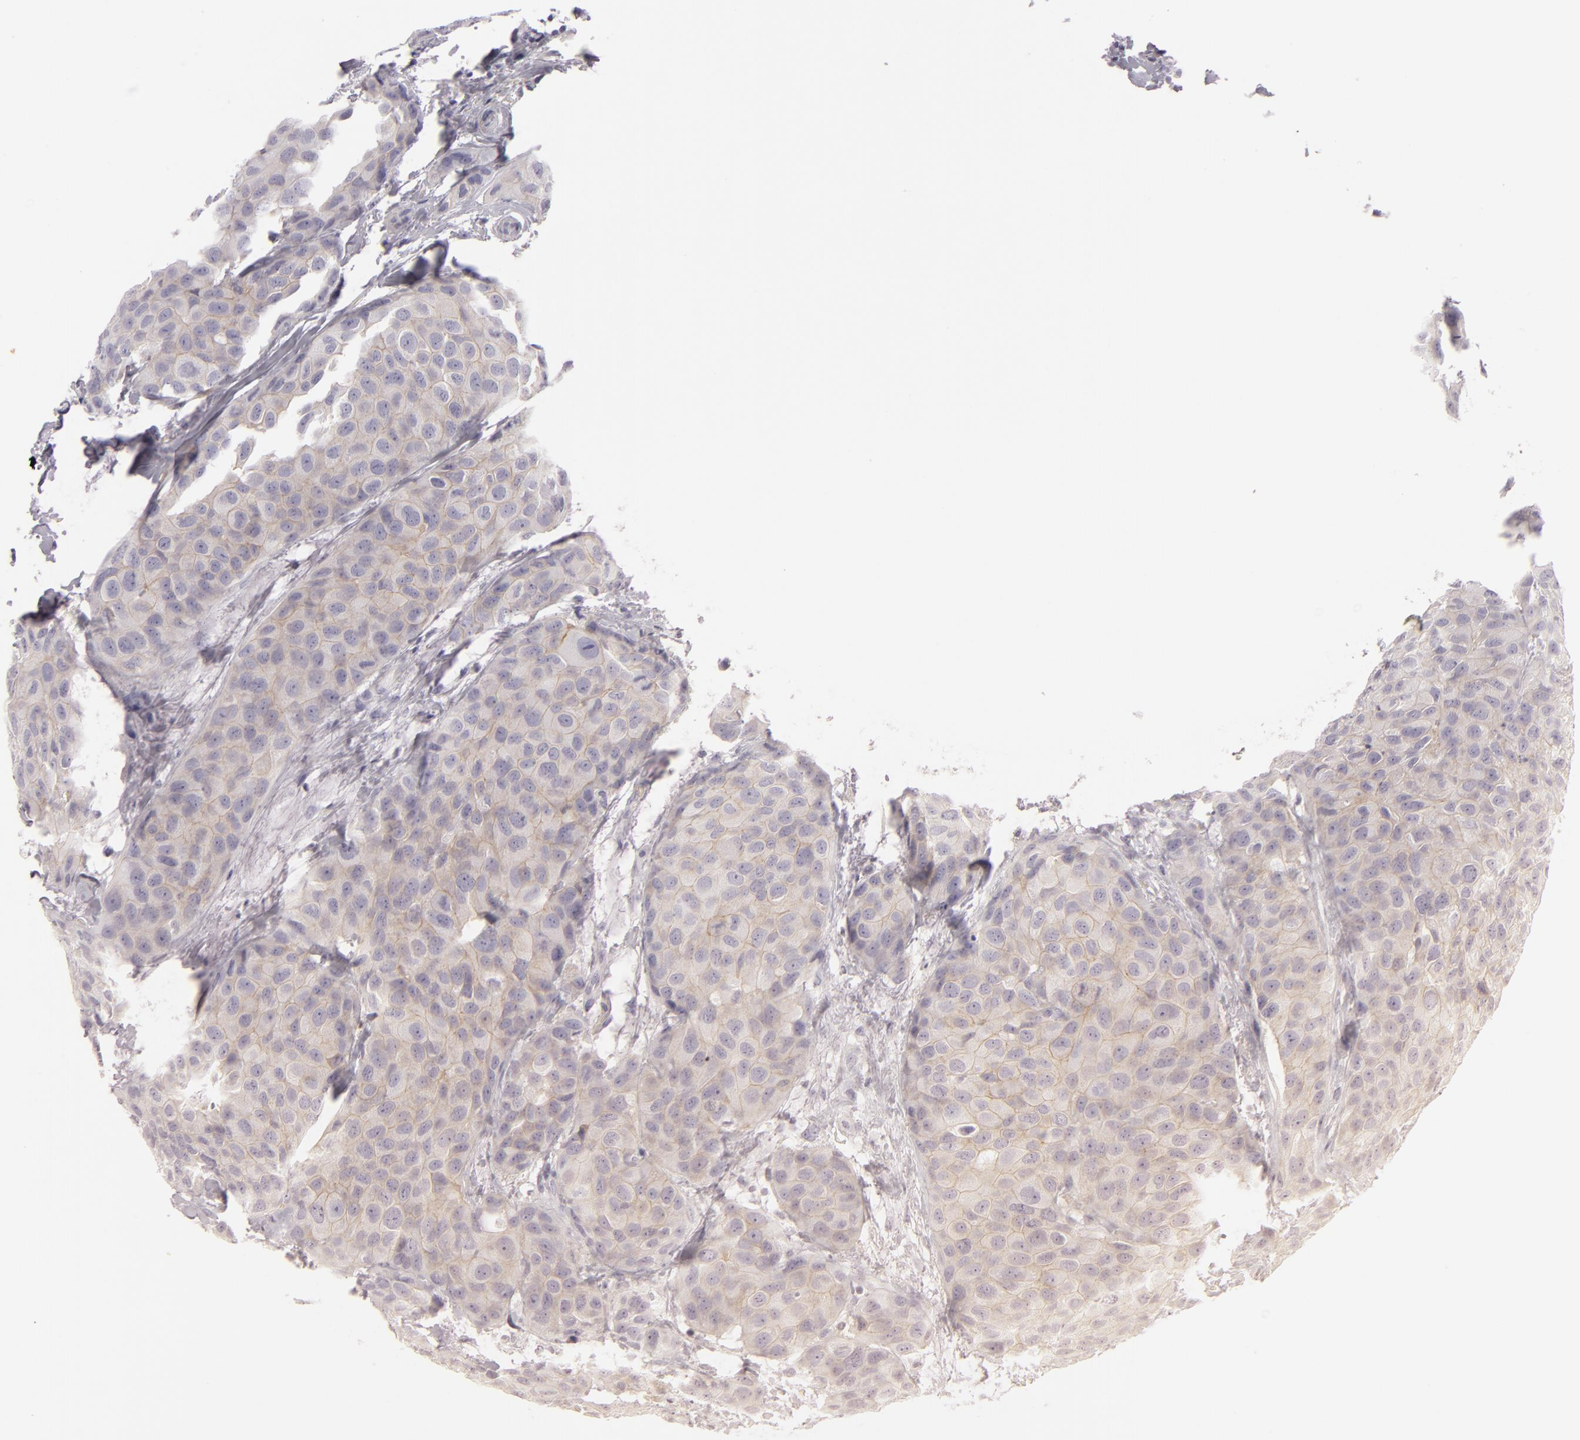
{"staining": {"intensity": "weak", "quantity": ">75%", "location": "cytoplasmic/membranous"}, "tissue": "breast cancer", "cell_type": "Tumor cells", "image_type": "cancer", "snomed": [{"axis": "morphology", "description": "Duct carcinoma"}, {"axis": "topography", "description": "Breast"}], "caption": "This histopathology image shows immunohistochemistry (IHC) staining of breast cancer, with low weak cytoplasmic/membranous staining in approximately >75% of tumor cells.", "gene": "DLG4", "patient": {"sex": "female", "age": 68}}